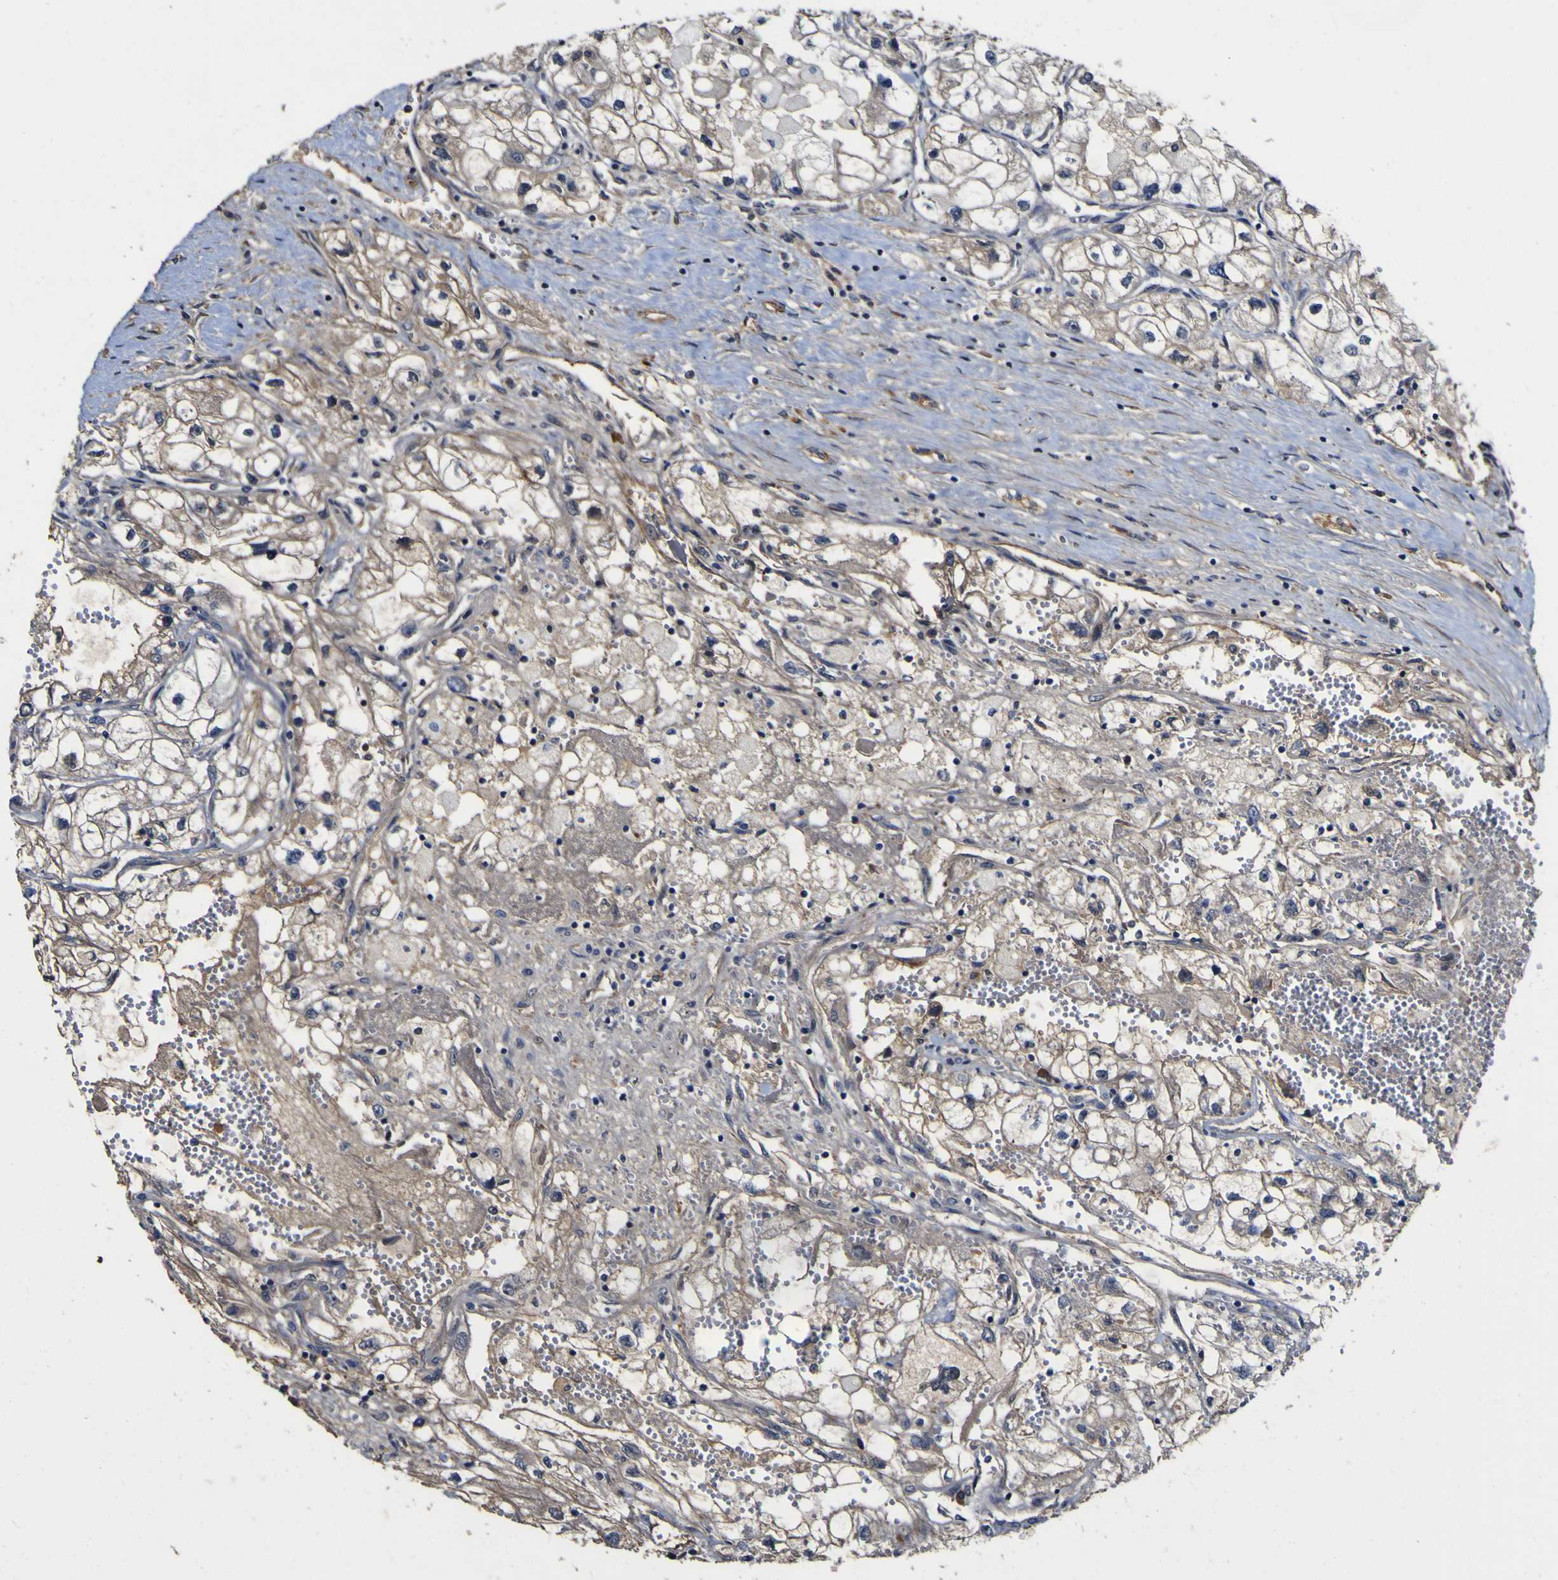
{"staining": {"intensity": "weak", "quantity": "<25%", "location": "cytoplasmic/membranous"}, "tissue": "renal cancer", "cell_type": "Tumor cells", "image_type": "cancer", "snomed": [{"axis": "morphology", "description": "Adenocarcinoma, NOS"}, {"axis": "topography", "description": "Kidney"}], "caption": "DAB (3,3'-diaminobenzidine) immunohistochemical staining of human renal cancer (adenocarcinoma) demonstrates no significant positivity in tumor cells.", "gene": "CCL2", "patient": {"sex": "female", "age": 70}}